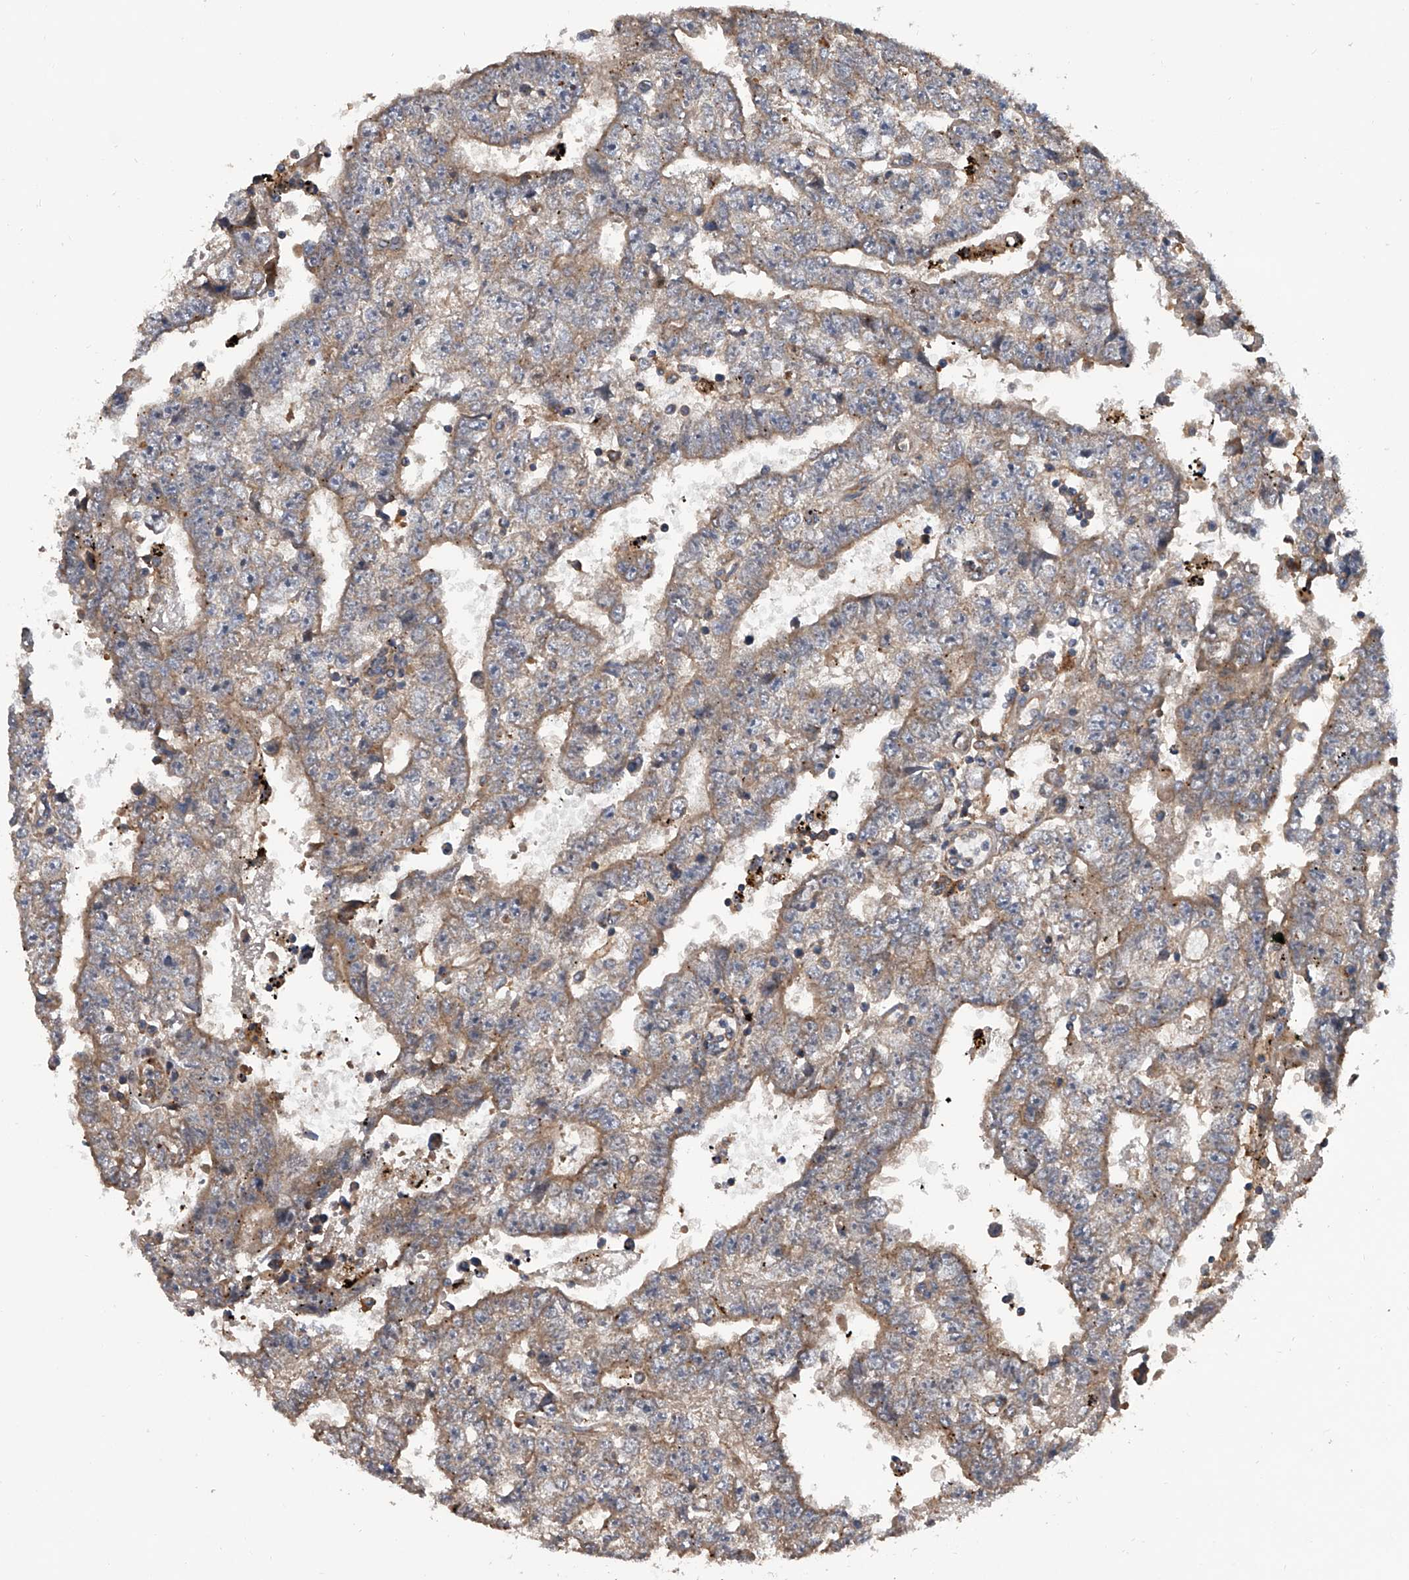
{"staining": {"intensity": "moderate", "quantity": ">75%", "location": "cytoplasmic/membranous"}, "tissue": "testis cancer", "cell_type": "Tumor cells", "image_type": "cancer", "snomed": [{"axis": "morphology", "description": "Carcinoma, Embryonal, NOS"}, {"axis": "topography", "description": "Testis"}], "caption": "Human testis cancer stained with a protein marker reveals moderate staining in tumor cells.", "gene": "USP47", "patient": {"sex": "male", "age": 25}}